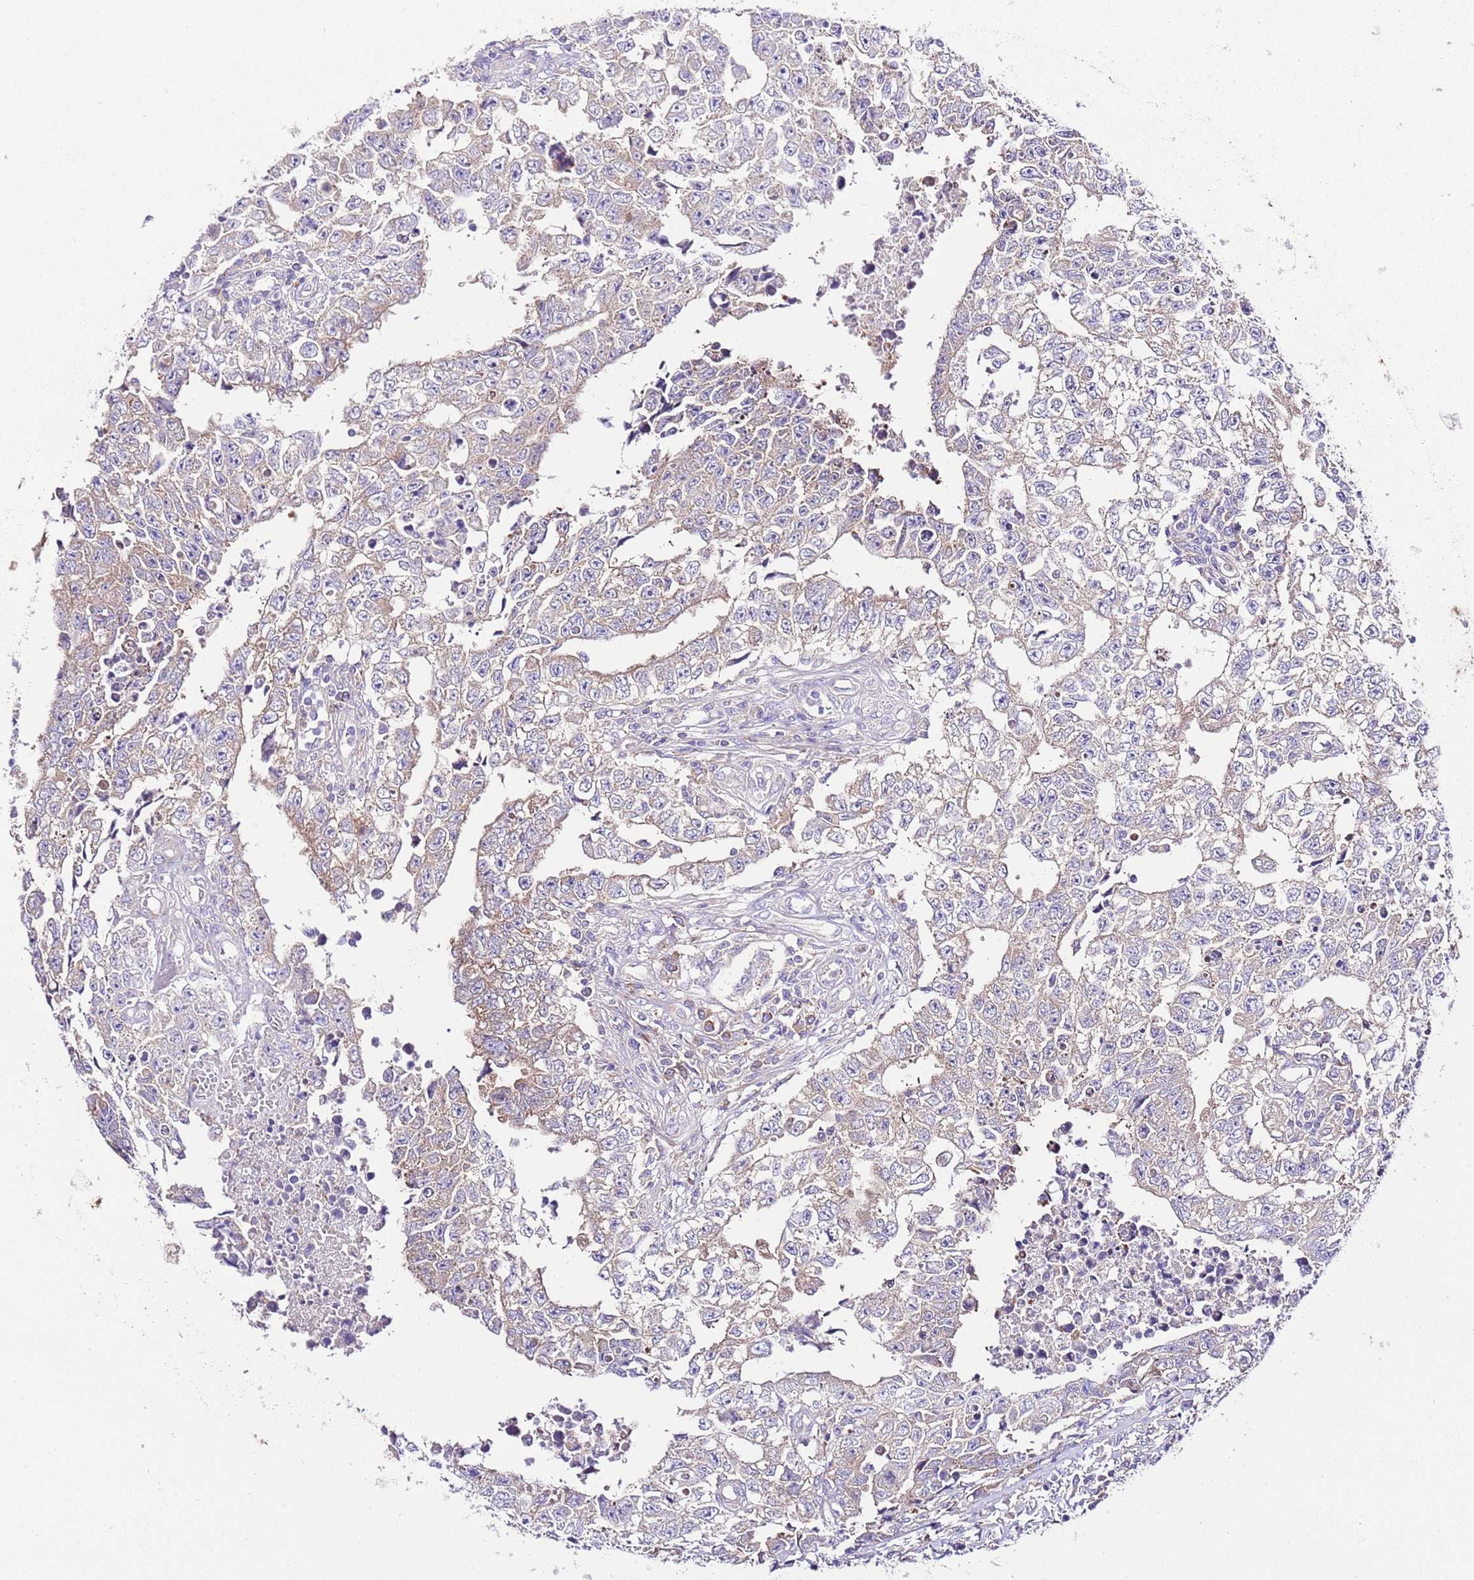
{"staining": {"intensity": "weak", "quantity": ">75%", "location": "cytoplasmic/membranous"}, "tissue": "testis cancer", "cell_type": "Tumor cells", "image_type": "cancer", "snomed": [{"axis": "morphology", "description": "Carcinoma, Embryonal, NOS"}, {"axis": "topography", "description": "Testis"}], "caption": "Immunohistochemical staining of human testis cancer reveals low levels of weak cytoplasmic/membranous protein expression in about >75% of tumor cells.", "gene": "RPS10", "patient": {"sex": "male", "age": 25}}